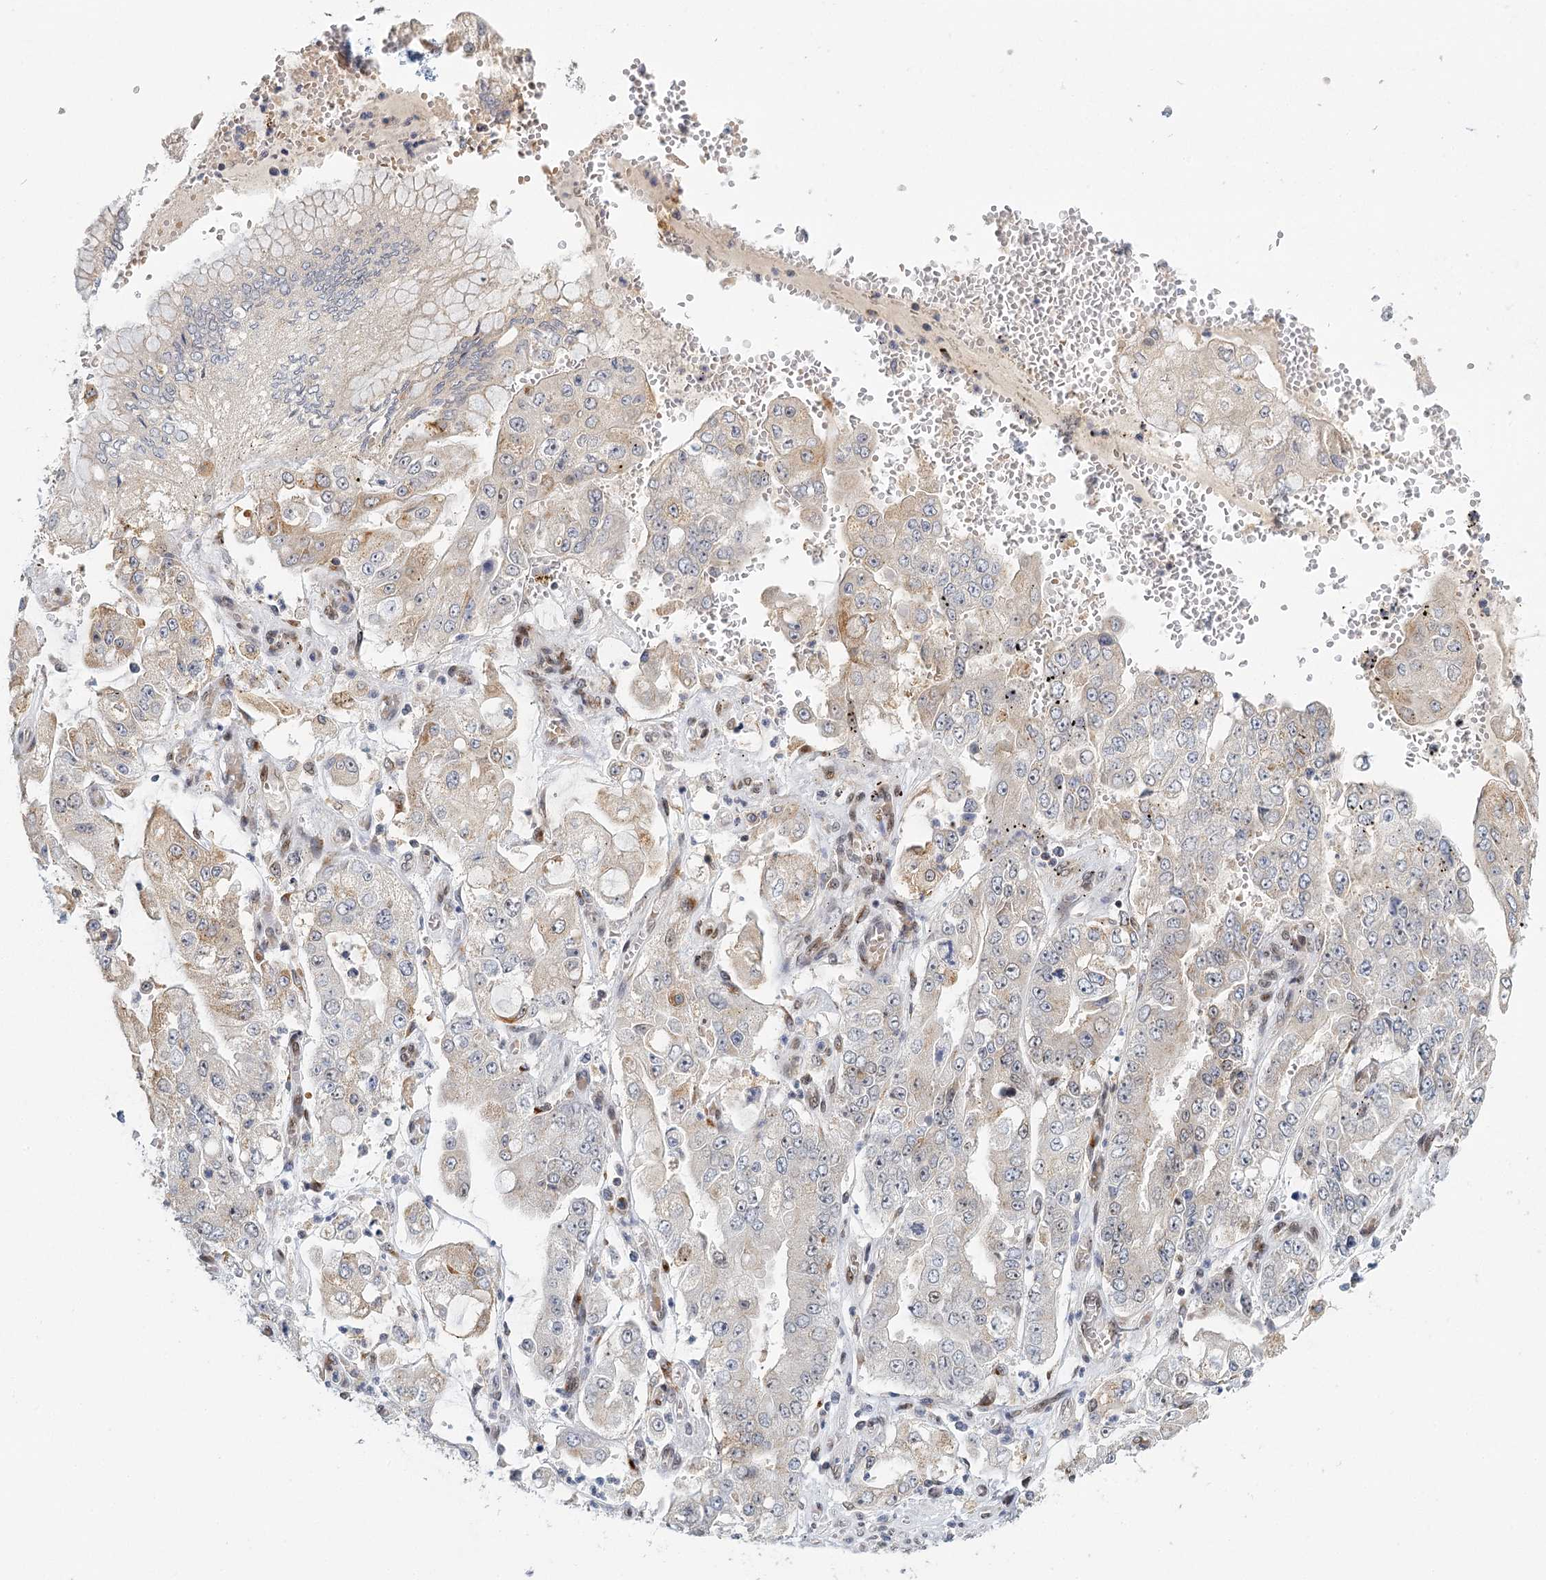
{"staining": {"intensity": "weak", "quantity": "<25%", "location": "cytoplasmic/membranous"}, "tissue": "stomach cancer", "cell_type": "Tumor cells", "image_type": "cancer", "snomed": [{"axis": "morphology", "description": "Adenocarcinoma, NOS"}, {"axis": "topography", "description": "Stomach"}], "caption": "Protein analysis of stomach adenocarcinoma displays no significant staining in tumor cells. The staining is performed using DAB brown chromogen with nuclei counter-stained in using hematoxylin.", "gene": "TREX1", "patient": {"sex": "male", "age": 76}}